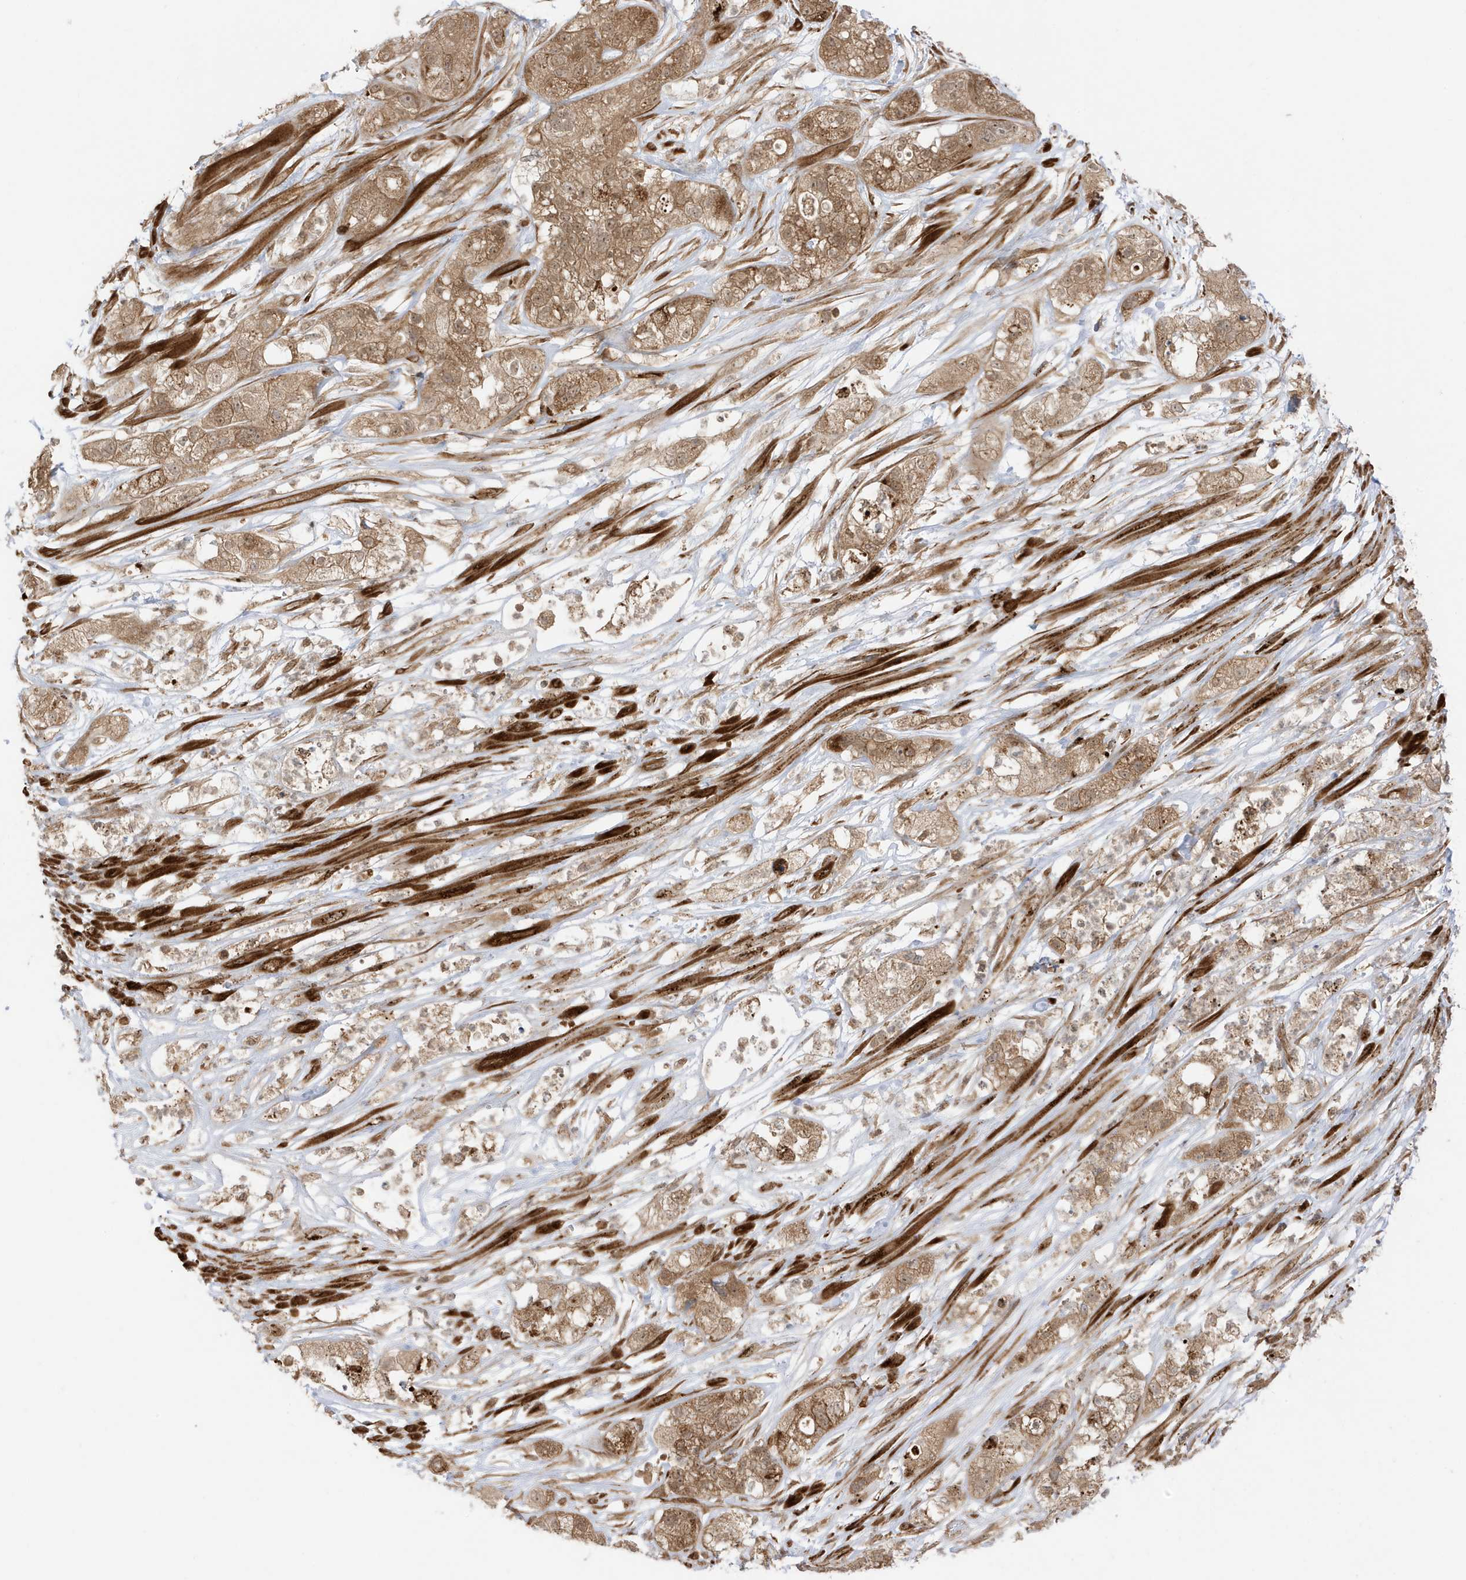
{"staining": {"intensity": "moderate", "quantity": ">75%", "location": "cytoplasmic/membranous"}, "tissue": "pancreatic cancer", "cell_type": "Tumor cells", "image_type": "cancer", "snomed": [{"axis": "morphology", "description": "Adenocarcinoma, NOS"}, {"axis": "topography", "description": "Pancreas"}], "caption": "Moderate cytoplasmic/membranous protein positivity is appreciated in about >75% of tumor cells in pancreatic cancer (adenocarcinoma).", "gene": "DHX36", "patient": {"sex": "female", "age": 78}}